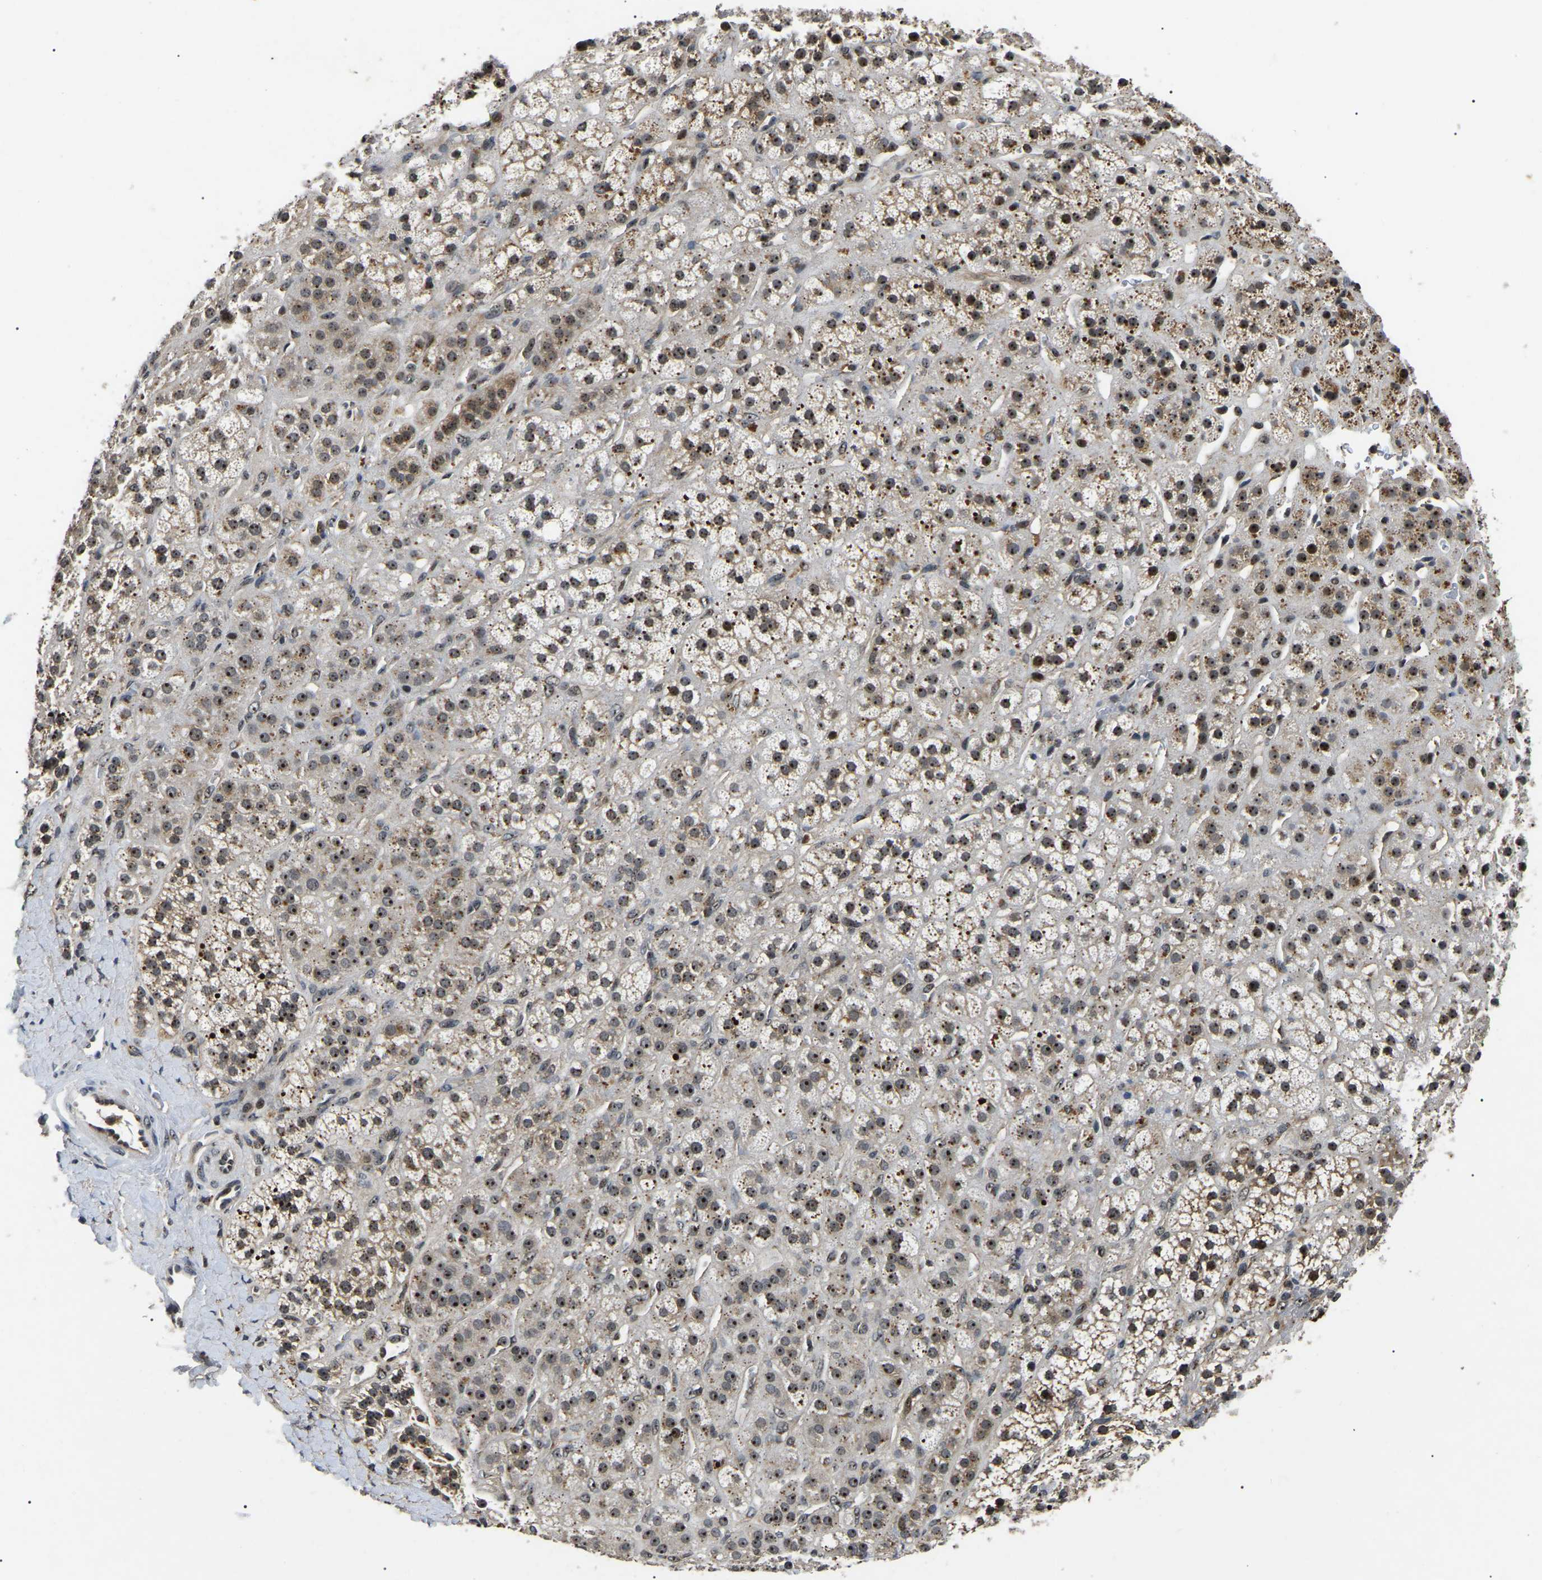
{"staining": {"intensity": "moderate", "quantity": "25%-75%", "location": "cytoplasmic/membranous,nuclear"}, "tissue": "adrenal gland", "cell_type": "Glandular cells", "image_type": "normal", "snomed": [{"axis": "morphology", "description": "Normal tissue, NOS"}, {"axis": "topography", "description": "Adrenal gland"}], "caption": "DAB (3,3'-diaminobenzidine) immunohistochemical staining of benign adrenal gland exhibits moderate cytoplasmic/membranous,nuclear protein expression in about 25%-75% of glandular cells.", "gene": "RBM28", "patient": {"sex": "male", "age": 56}}